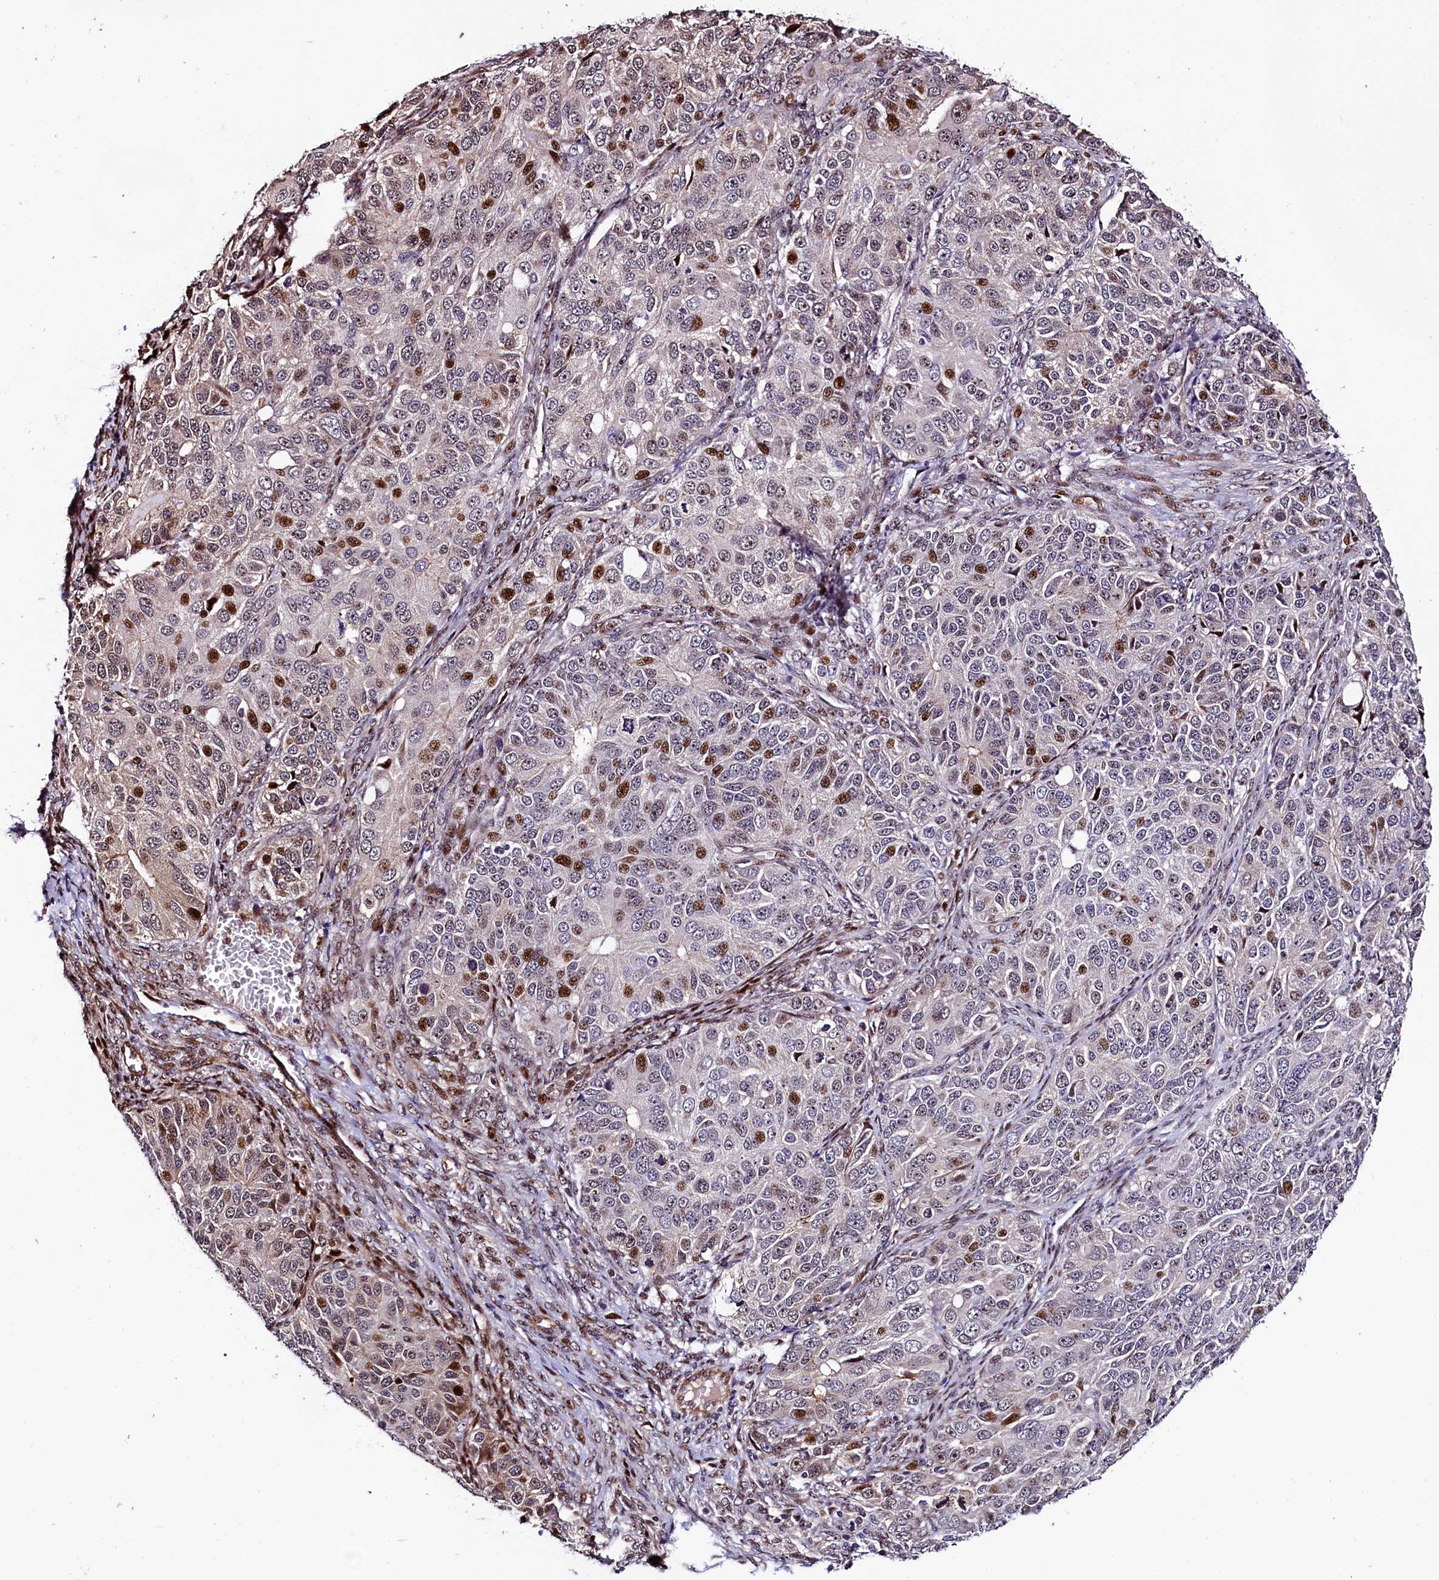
{"staining": {"intensity": "strong", "quantity": "<25%", "location": "nuclear"}, "tissue": "ovarian cancer", "cell_type": "Tumor cells", "image_type": "cancer", "snomed": [{"axis": "morphology", "description": "Carcinoma, endometroid"}, {"axis": "topography", "description": "Ovary"}], "caption": "Immunohistochemistry histopathology image of neoplastic tissue: human endometroid carcinoma (ovarian) stained using immunohistochemistry (IHC) displays medium levels of strong protein expression localized specifically in the nuclear of tumor cells, appearing as a nuclear brown color.", "gene": "TRMT112", "patient": {"sex": "female", "age": 51}}